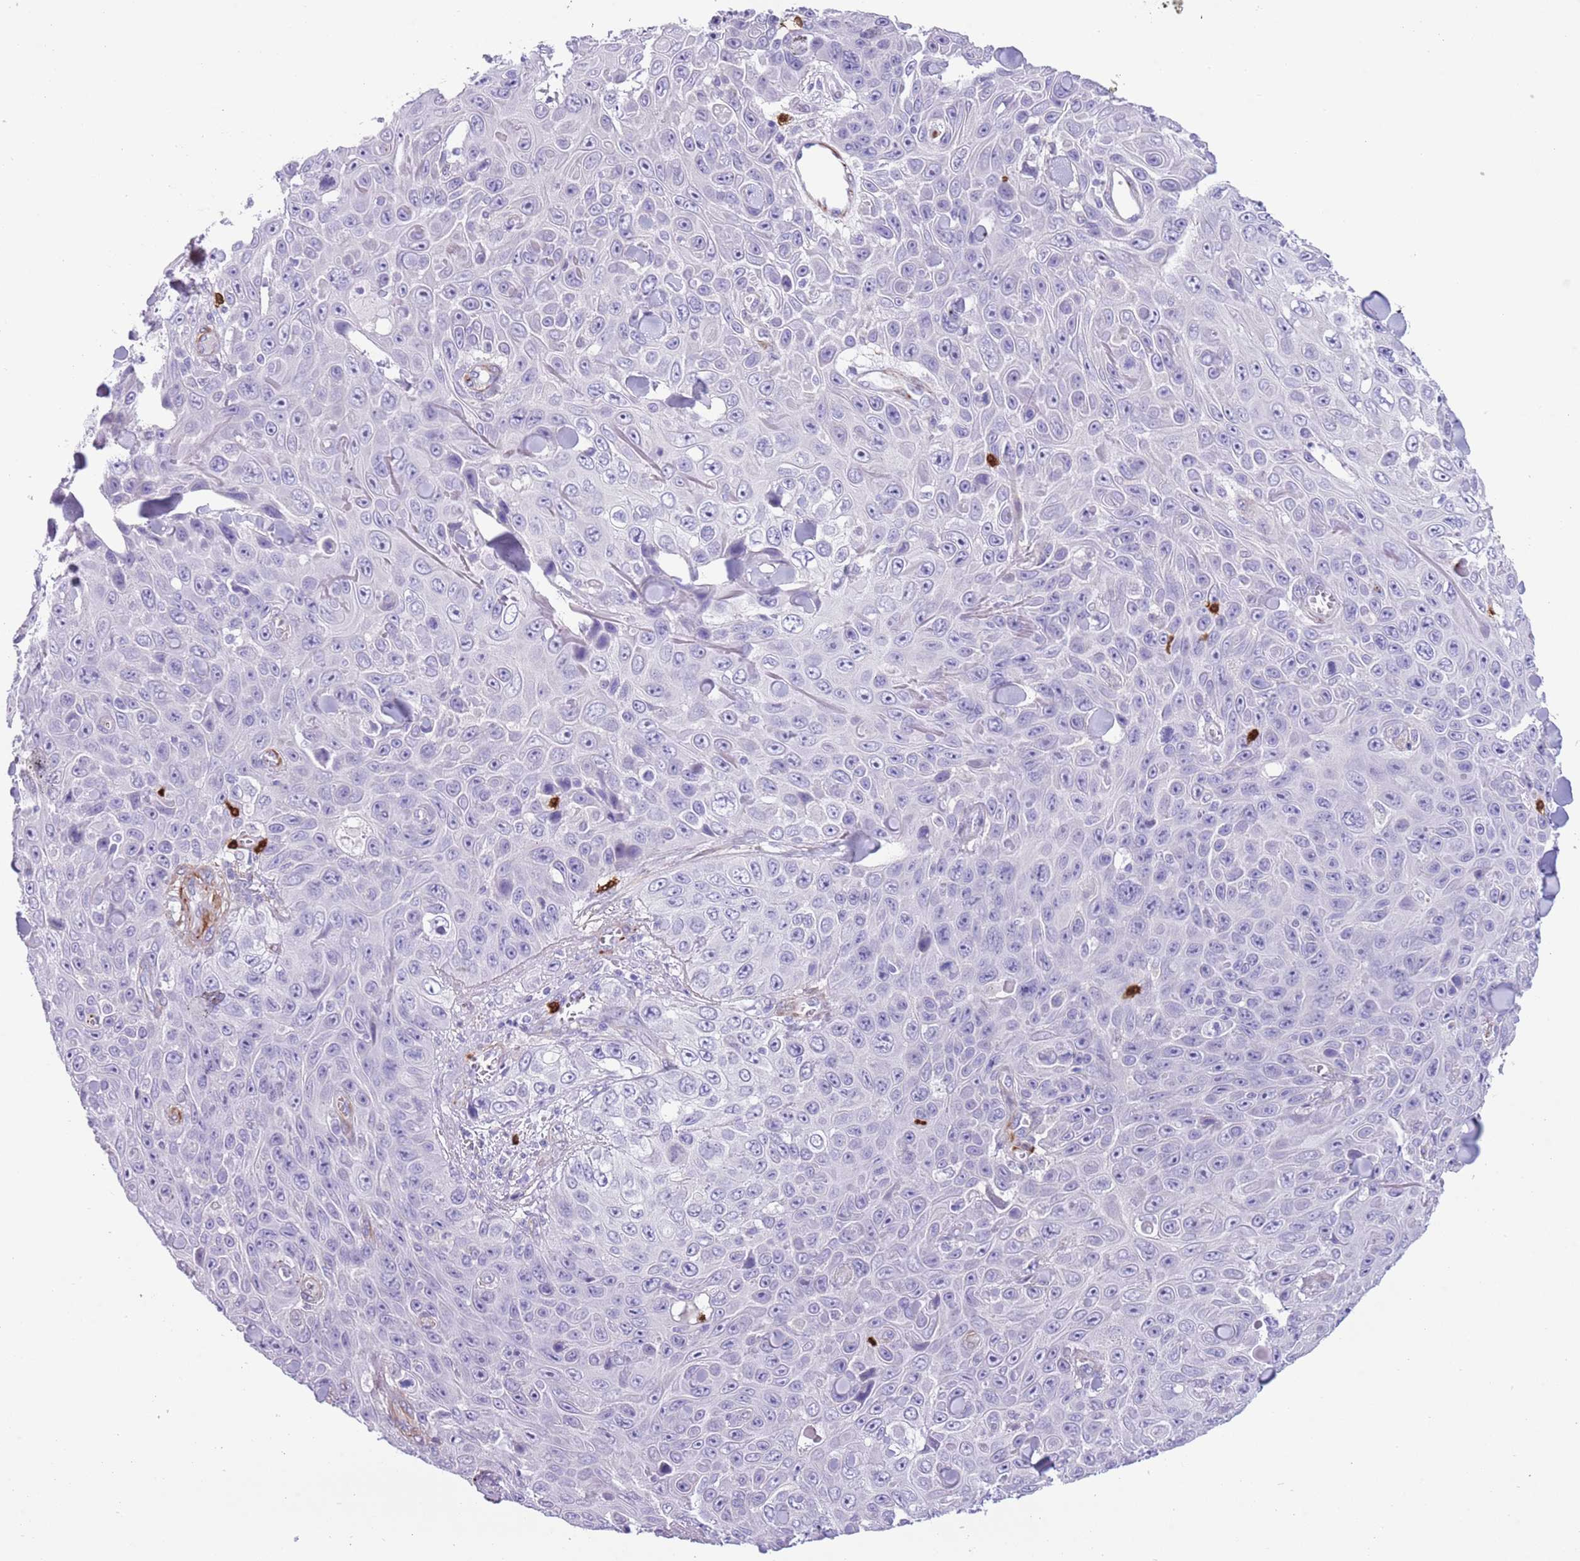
{"staining": {"intensity": "negative", "quantity": "none", "location": "none"}, "tissue": "skin cancer", "cell_type": "Tumor cells", "image_type": "cancer", "snomed": [{"axis": "morphology", "description": "Squamous cell carcinoma, NOS"}, {"axis": "topography", "description": "Skin"}], "caption": "High magnification brightfield microscopy of skin squamous cell carcinoma stained with DAB (brown) and counterstained with hematoxylin (blue): tumor cells show no significant expression.", "gene": "TSGA13", "patient": {"sex": "male", "age": 82}}